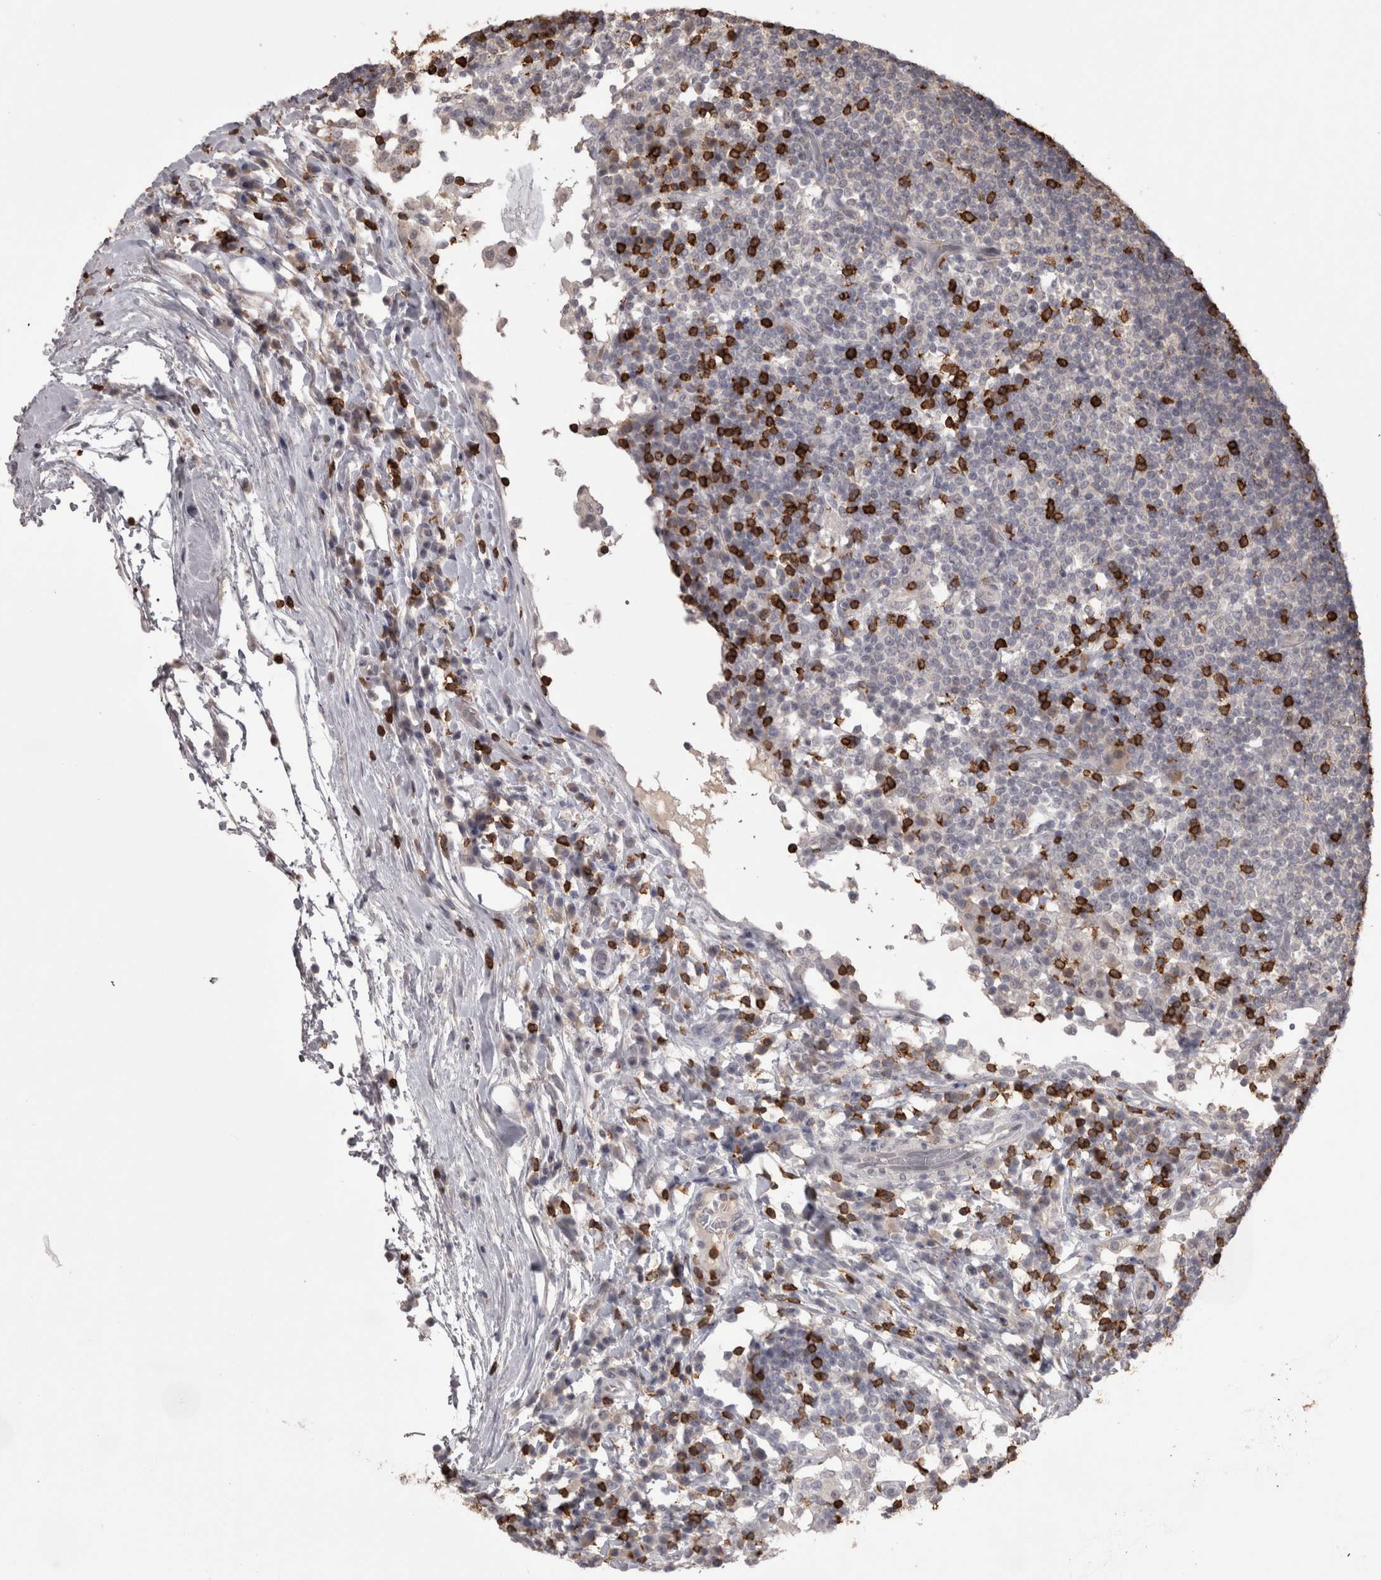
{"staining": {"intensity": "strong", "quantity": "<25%", "location": "cytoplasmic/membranous"}, "tissue": "lymph node", "cell_type": "Germinal center cells", "image_type": "normal", "snomed": [{"axis": "morphology", "description": "Normal tissue, NOS"}, {"axis": "topography", "description": "Lymph node"}], "caption": "This histopathology image exhibits normal lymph node stained with IHC to label a protein in brown. The cytoplasmic/membranous of germinal center cells show strong positivity for the protein. Nuclei are counter-stained blue.", "gene": "SKAP1", "patient": {"sex": "female", "age": 53}}